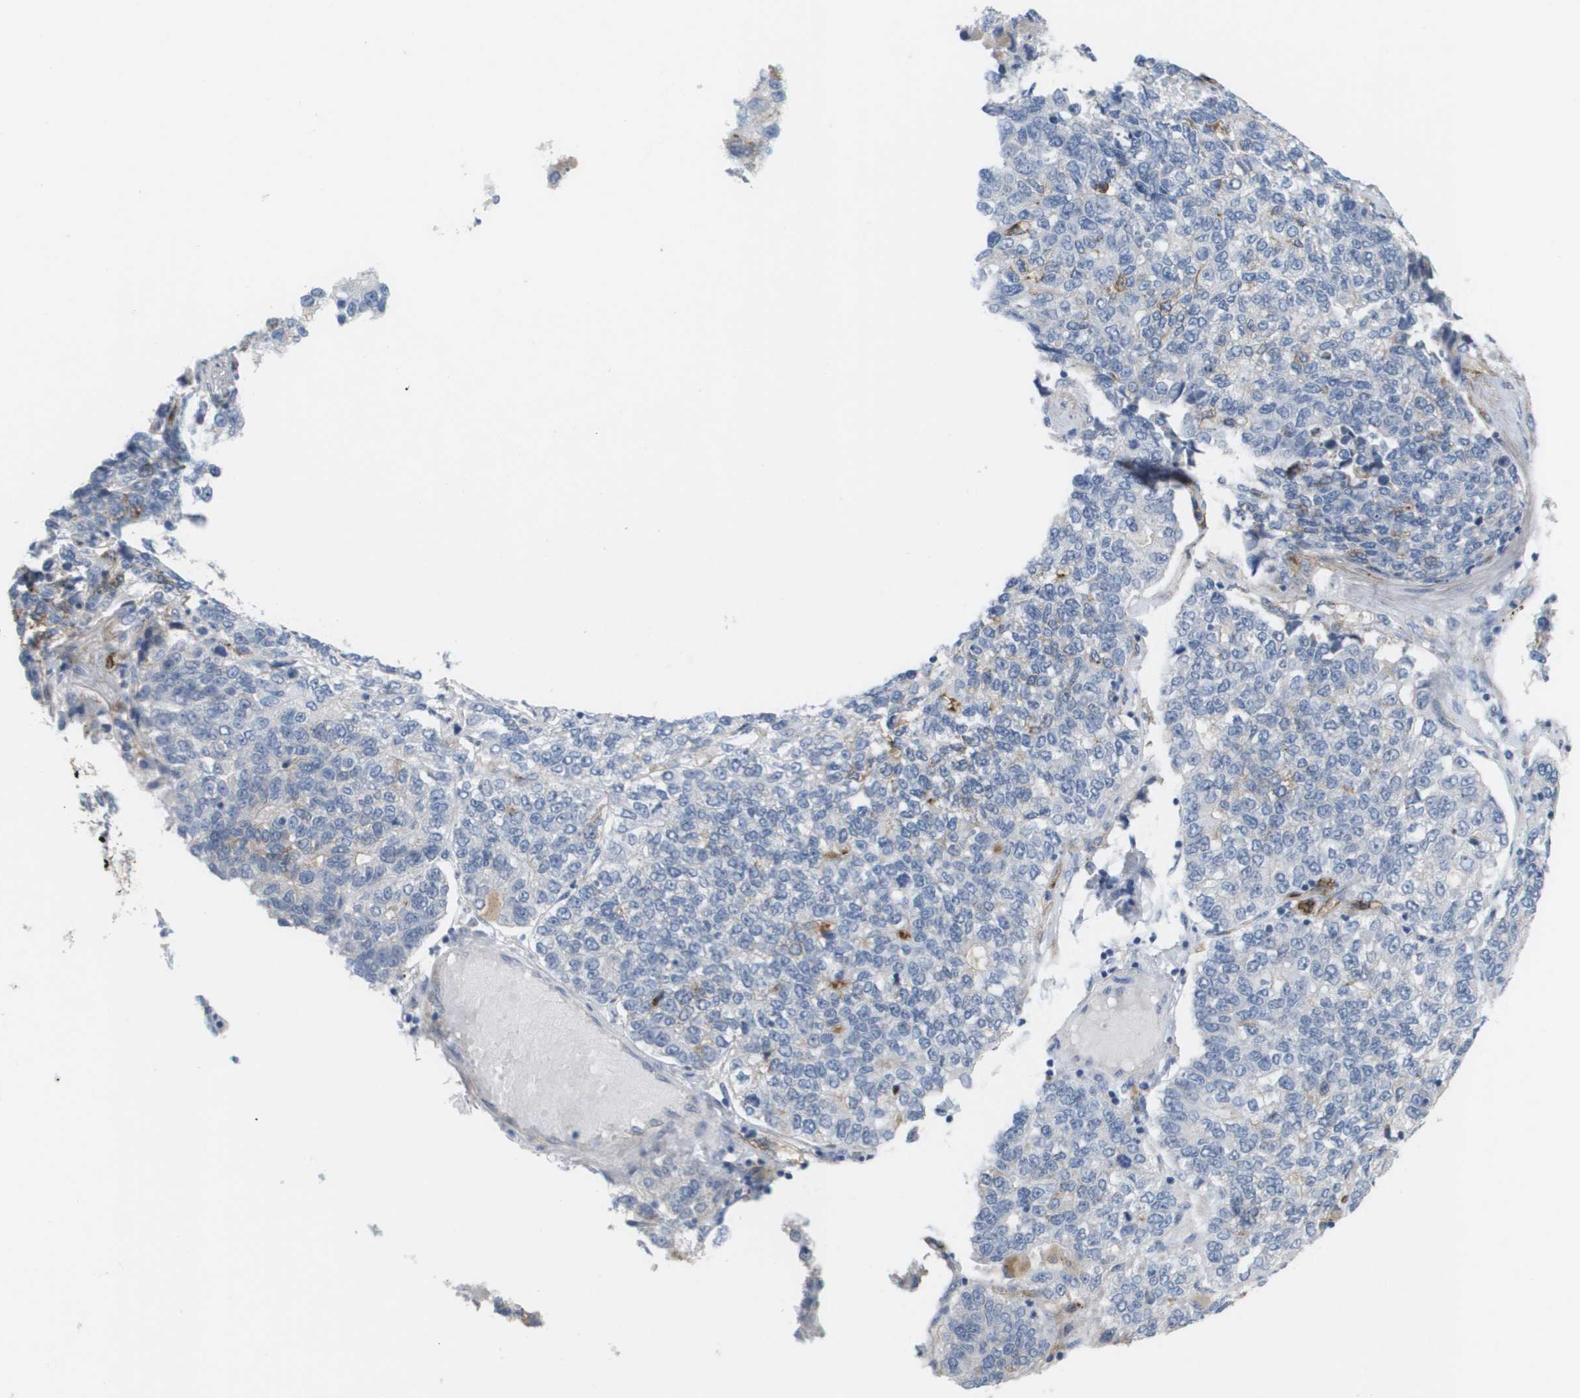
{"staining": {"intensity": "negative", "quantity": "none", "location": "none"}, "tissue": "lung cancer", "cell_type": "Tumor cells", "image_type": "cancer", "snomed": [{"axis": "morphology", "description": "Adenocarcinoma, NOS"}, {"axis": "topography", "description": "Lung"}], "caption": "Immunohistochemical staining of adenocarcinoma (lung) demonstrates no significant positivity in tumor cells.", "gene": "ANGPT2", "patient": {"sex": "male", "age": 49}}